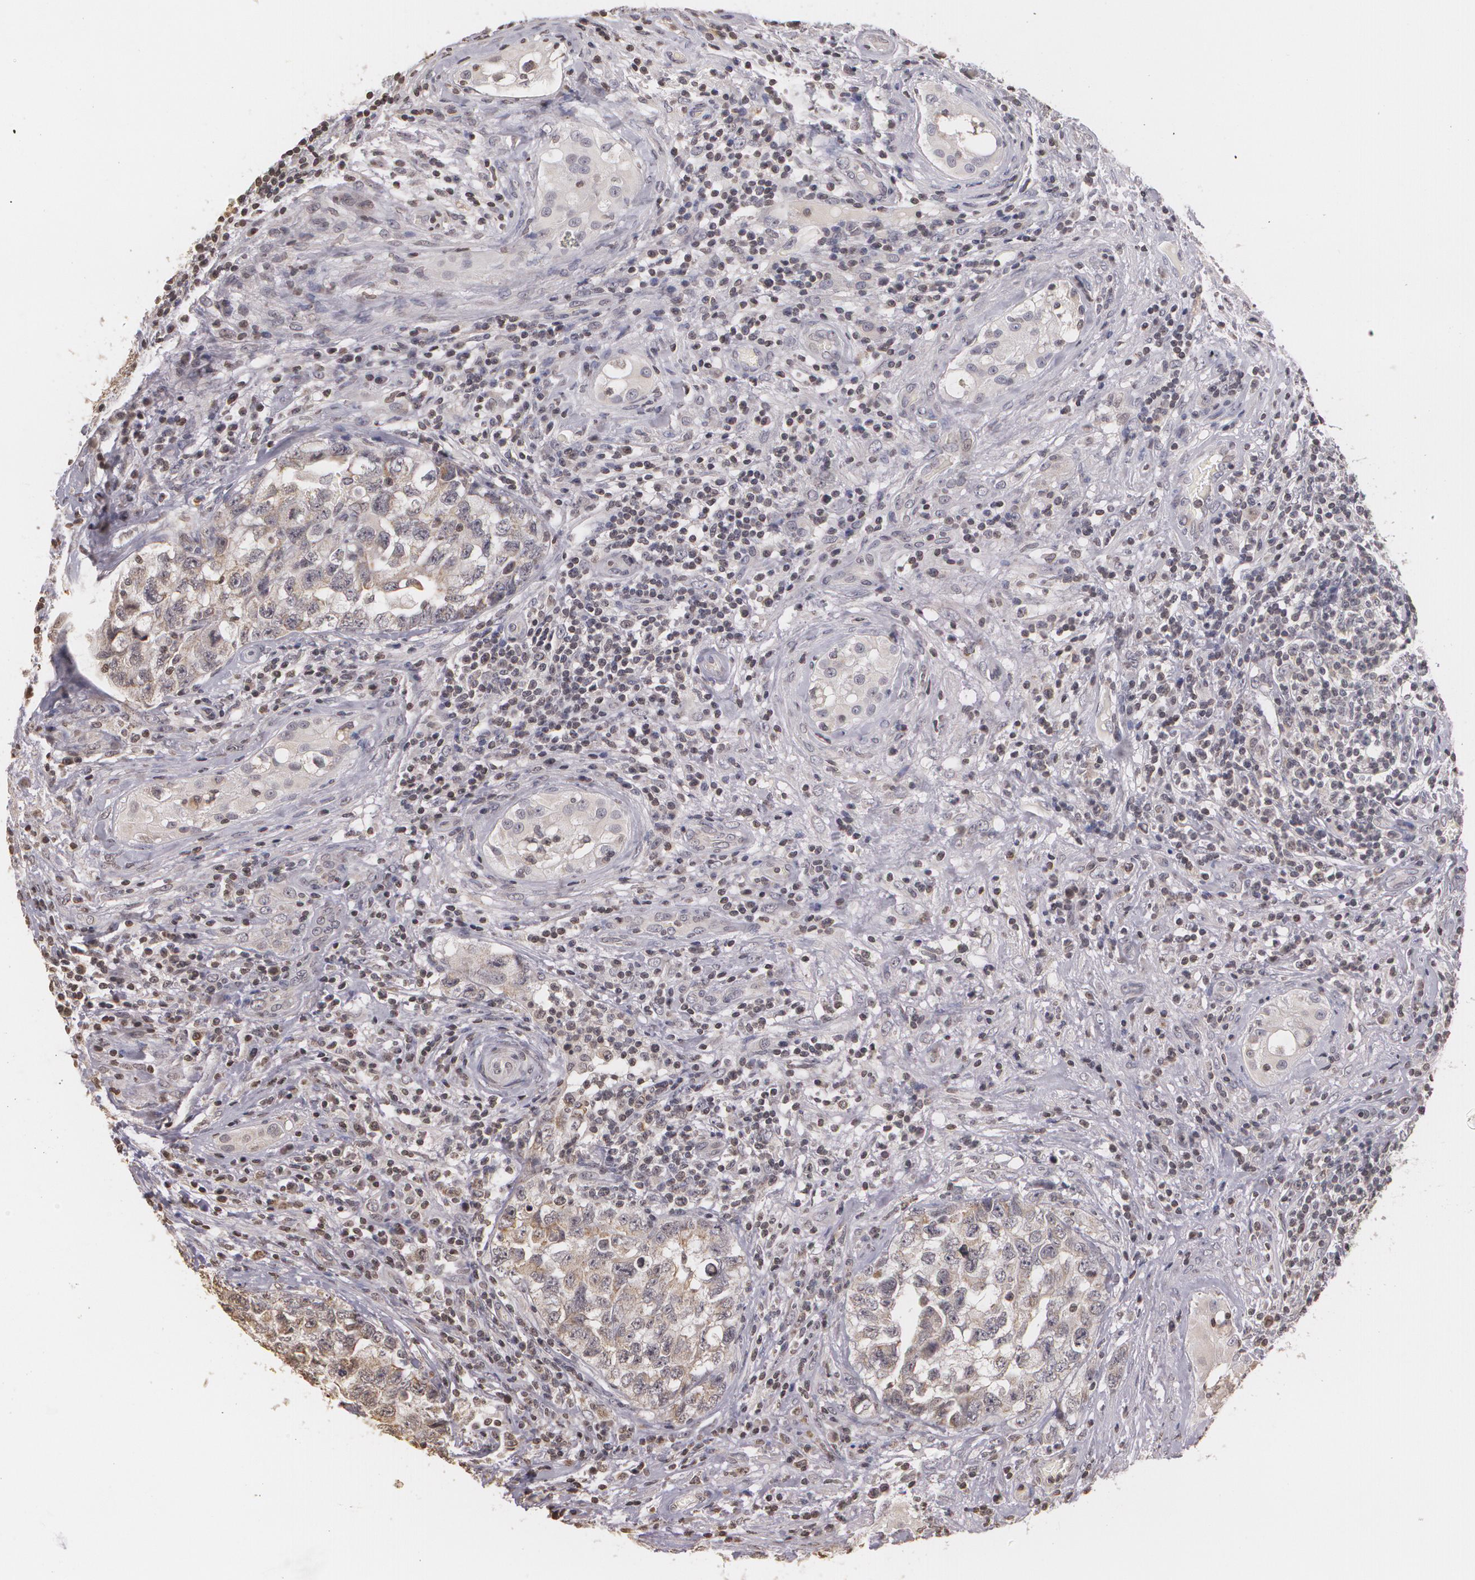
{"staining": {"intensity": "negative", "quantity": "none", "location": "none"}, "tissue": "testis cancer", "cell_type": "Tumor cells", "image_type": "cancer", "snomed": [{"axis": "morphology", "description": "Carcinoma, Embryonal, NOS"}, {"axis": "topography", "description": "Testis"}], "caption": "DAB immunohistochemical staining of embryonal carcinoma (testis) displays no significant staining in tumor cells.", "gene": "THRB", "patient": {"sex": "male", "age": 31}}